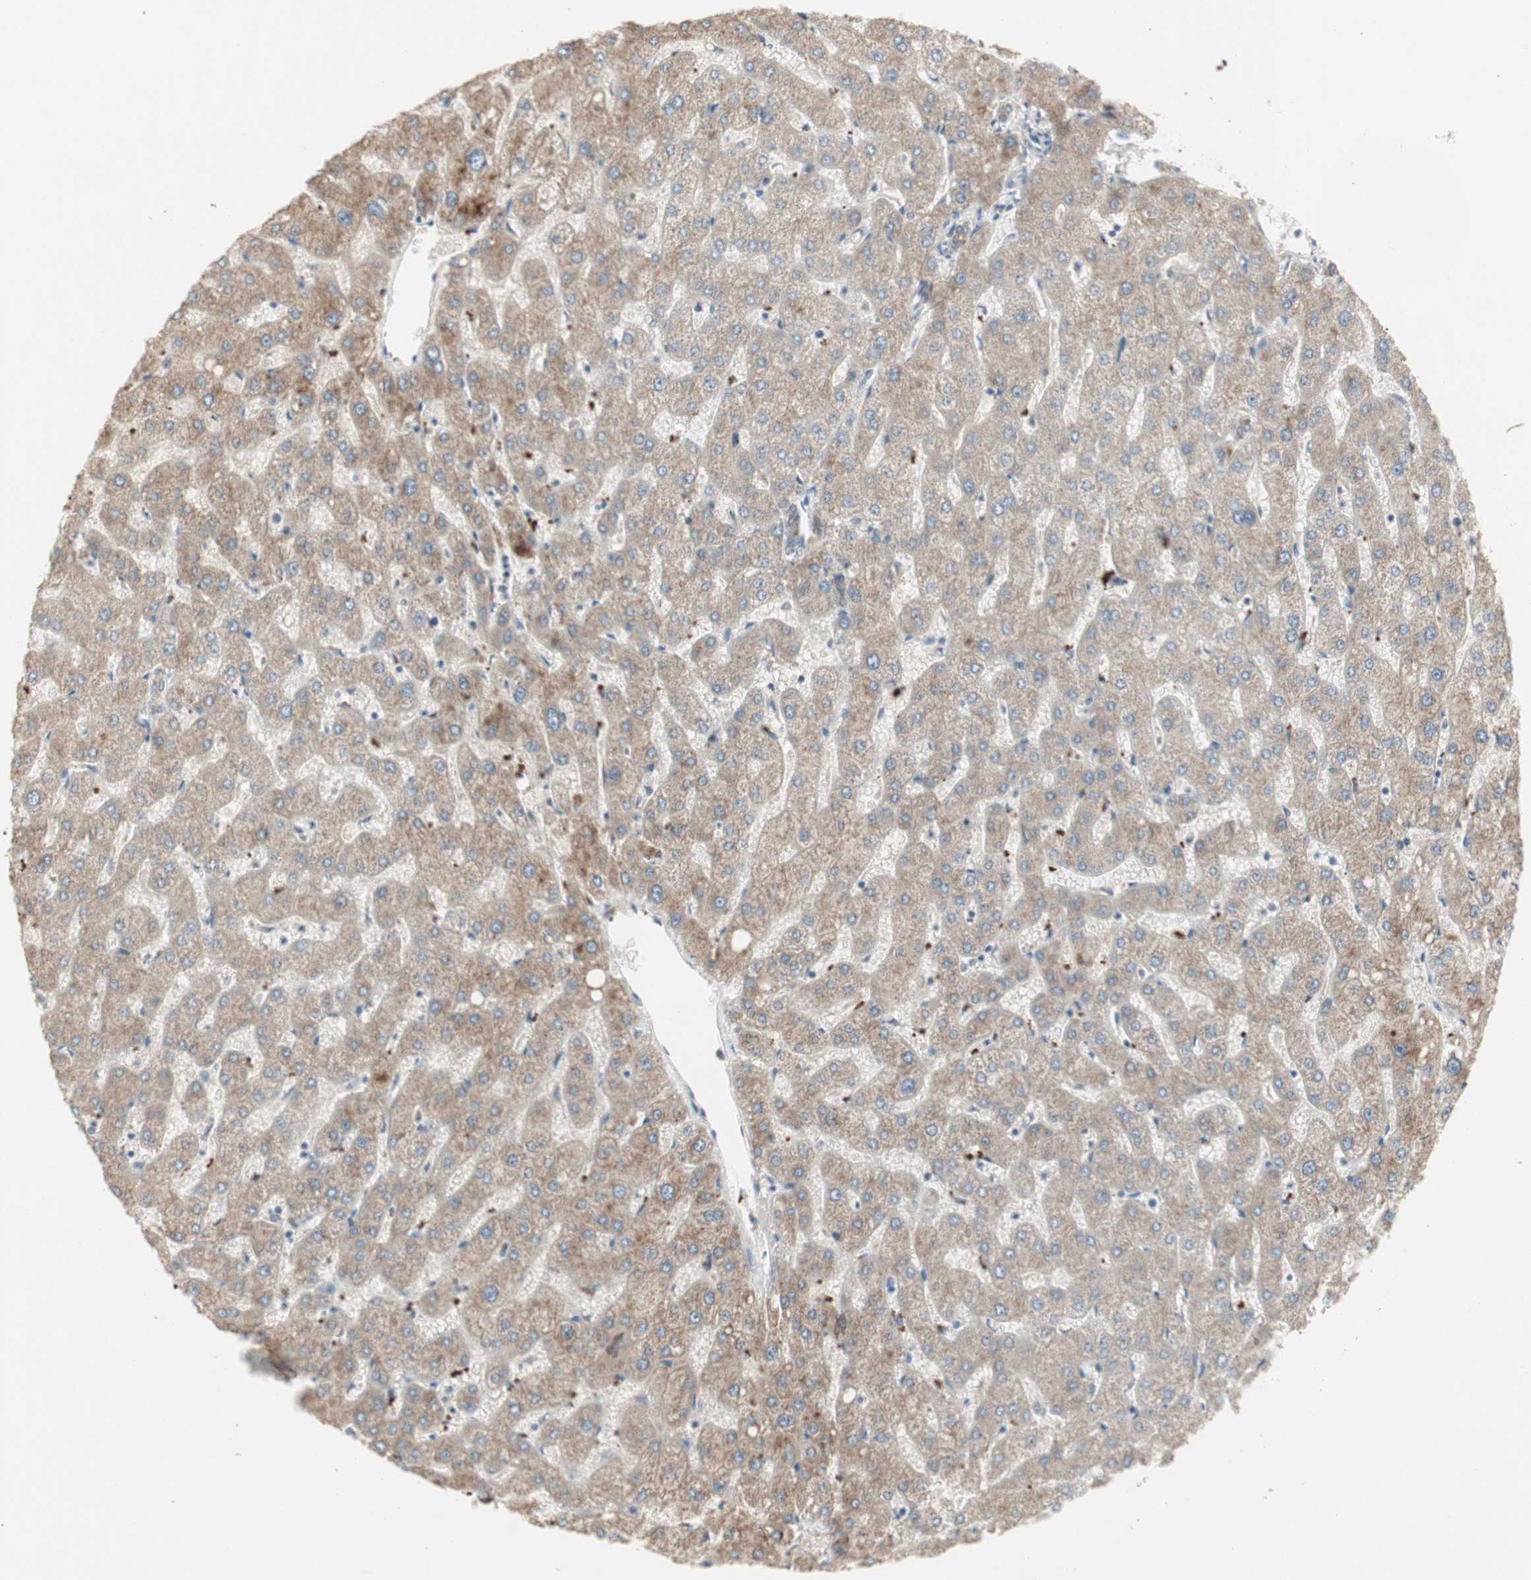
{"staining": {"intensity": "moderate", "quantity": ">75%", "location": "cytoplasmic/membranous"}, "tissue": "liver", "cell_type": "Cholangiocytes", "image_type": "normal", "snomed": [{"axis": "morphology", "description": "Normal tissue, NOS"}, {"axis": "topography", "description": "Liver"}], "caption": "An image of liver stained for a protein demonstrates moderate cytoplasmic/membranous brown staining in cholangiocytes. The staining was performed using DAB (3,3'-diaminobenzidine) to visualize the protein expression in brown, while the nuclei were stained in blue with hematoxylin (Magnification: 20x).", "gene": "JMJD7", "patient": {"sex": "male", "age": 67}}